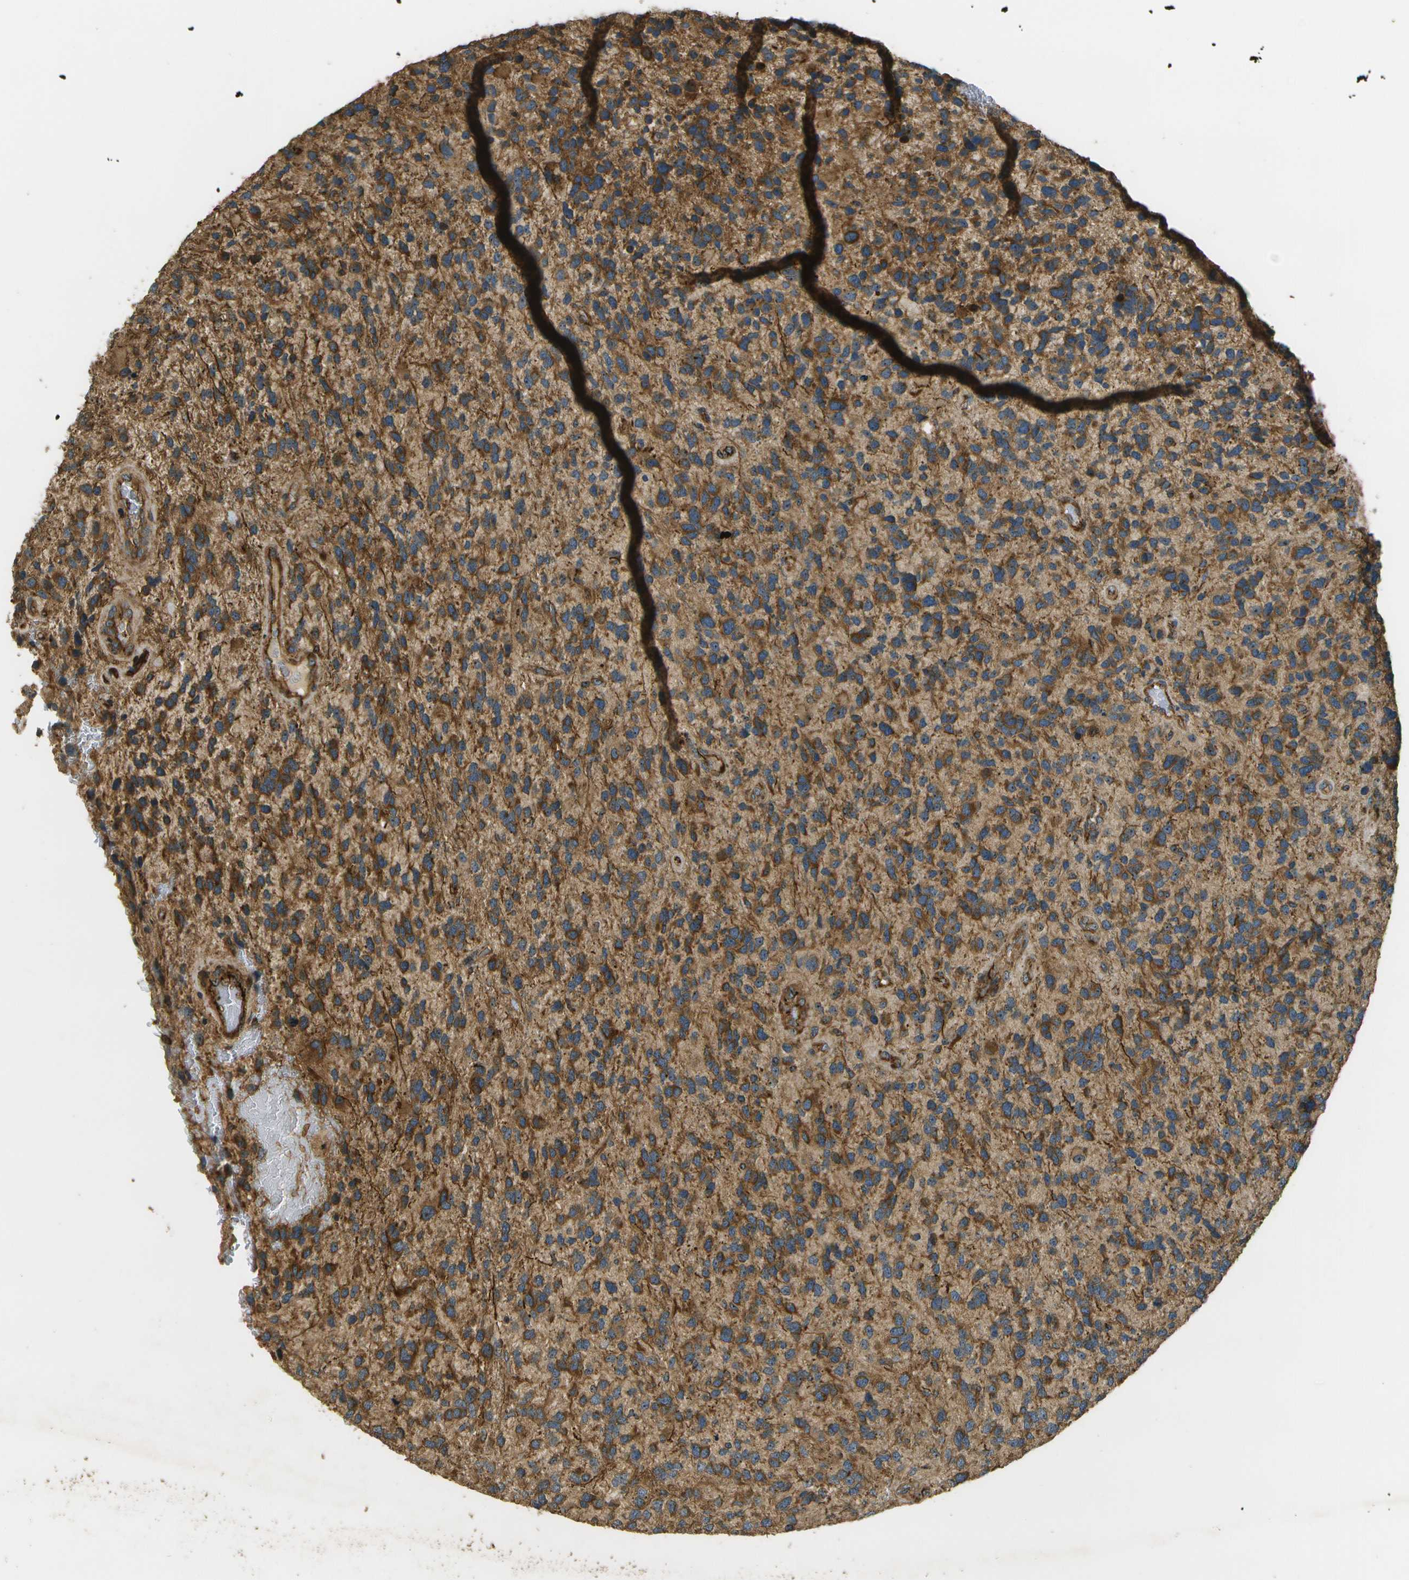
{"staining": {"intensity": "moderate", "quantity": ">75%", "location": "cytoplasmic/membranous"}, "tissue": "glioma", "cell_type": "Tumor cells", "image_type": "cancer", "snomed": [{"axis": "morphology", "description": "Glioma, malignant, High grade"}, {"axis": "topography", "description": "Brain"}], "caption": "This histopathology image reveals malignant glioma (high-grade) stained with immunohistochemistry (IHC) to label a protein in brown. The cytoplasmic/membranous of tumor cells show moderate positivity for the protein. Nuclei are counter-stained blue.", "gene": "LRP12", "patient": {"sex": "female", "age": 58}}